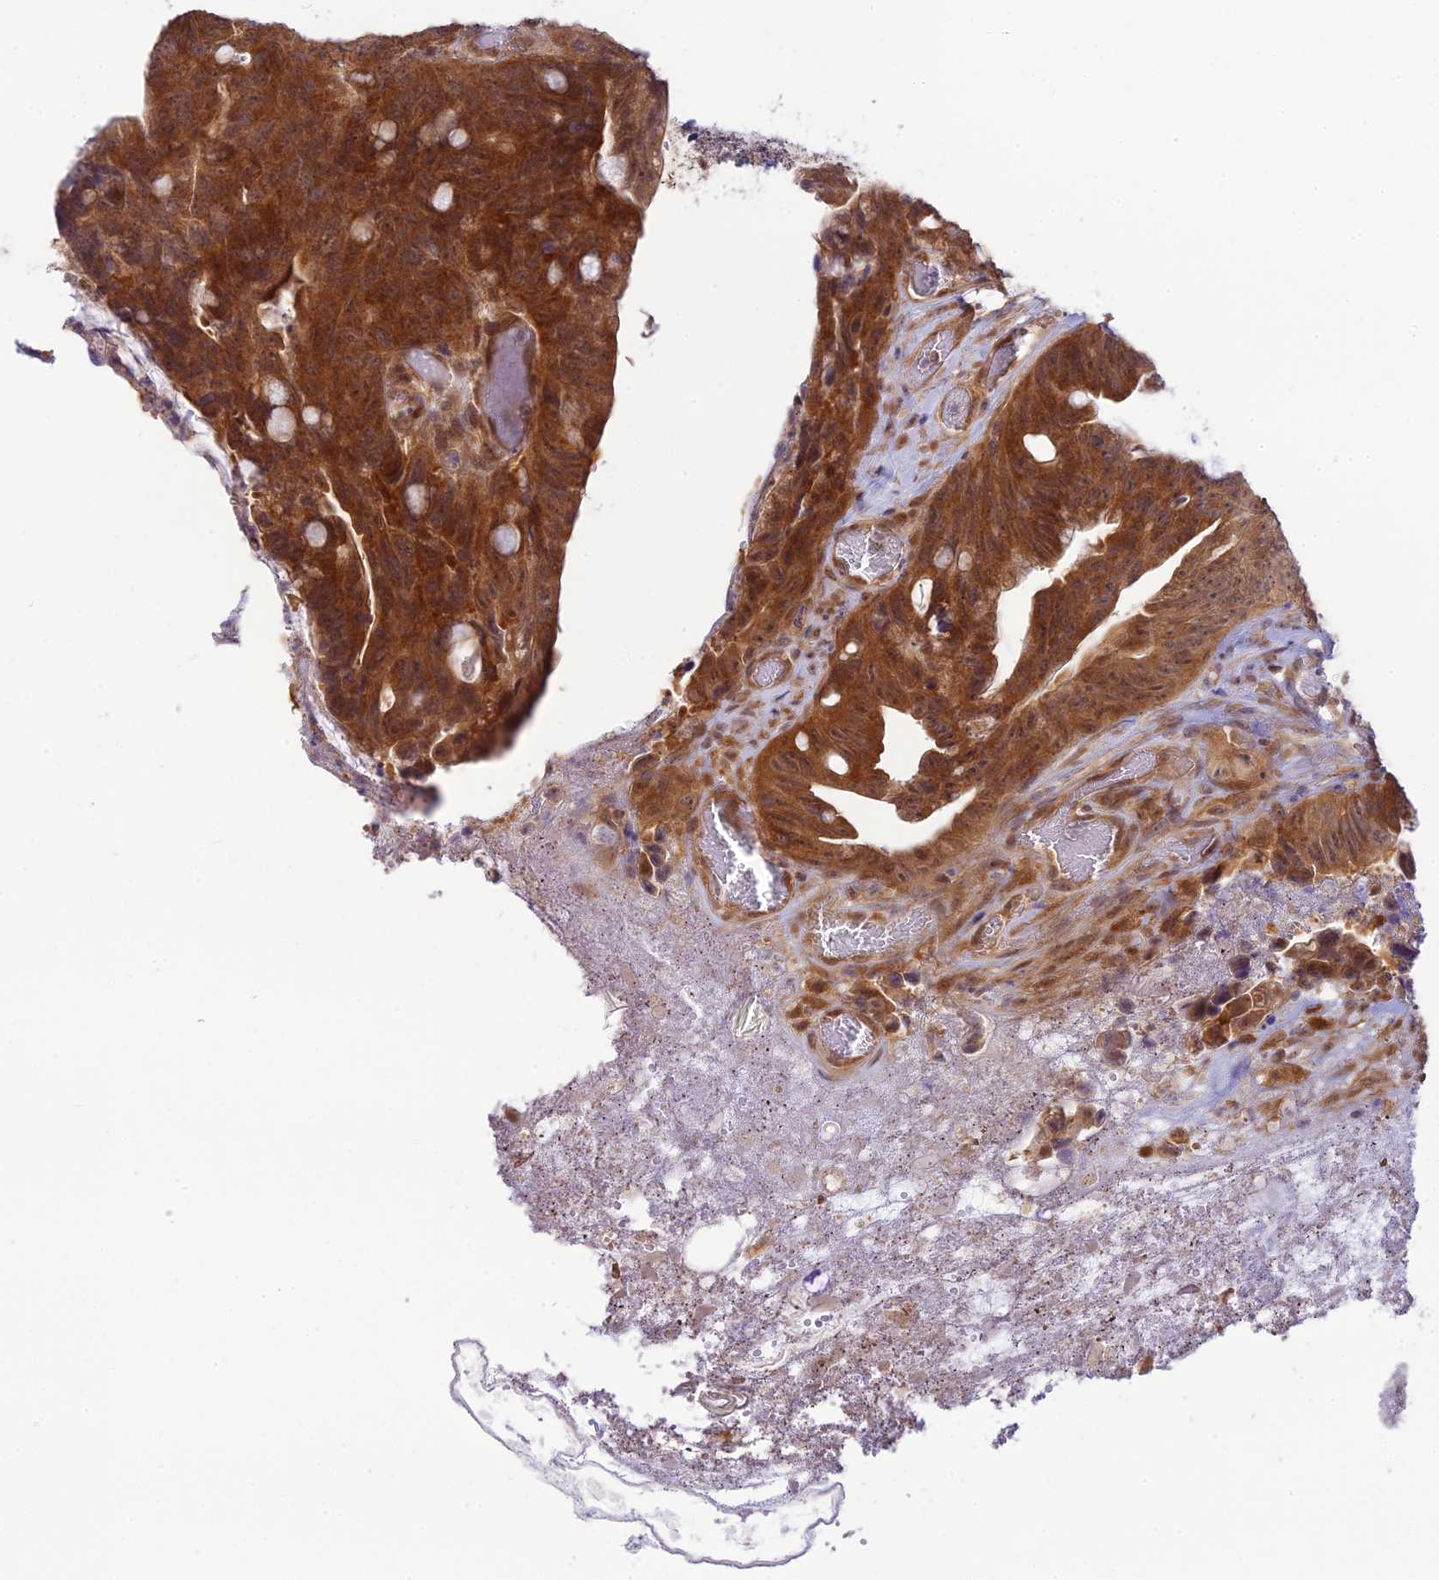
{"staining": {"intensity": "strong", "quantity": ">75%", "location": "cytoplasmic/membranous,nuclear"}, "tissue": "colorectal cancer", "cell_type": "Tumor cells", "image_type": "cancer", "snomed": [{"axis": "morphology", "description": "Adenocarcinoma, NOS"}, {"axis": "topography", "description": "Colon"}], "caption": "An immunohistochemistry (IHC) photomicrograph of neoplastic tissue is shown. Protein staining in brown highlights strong cytoplasmic/membranous and nuclear positivity in colorectal adenocarcinoma within tumor cells.", "gene": "SKIC8", "patient": {"sex": "female", "age": 82}}